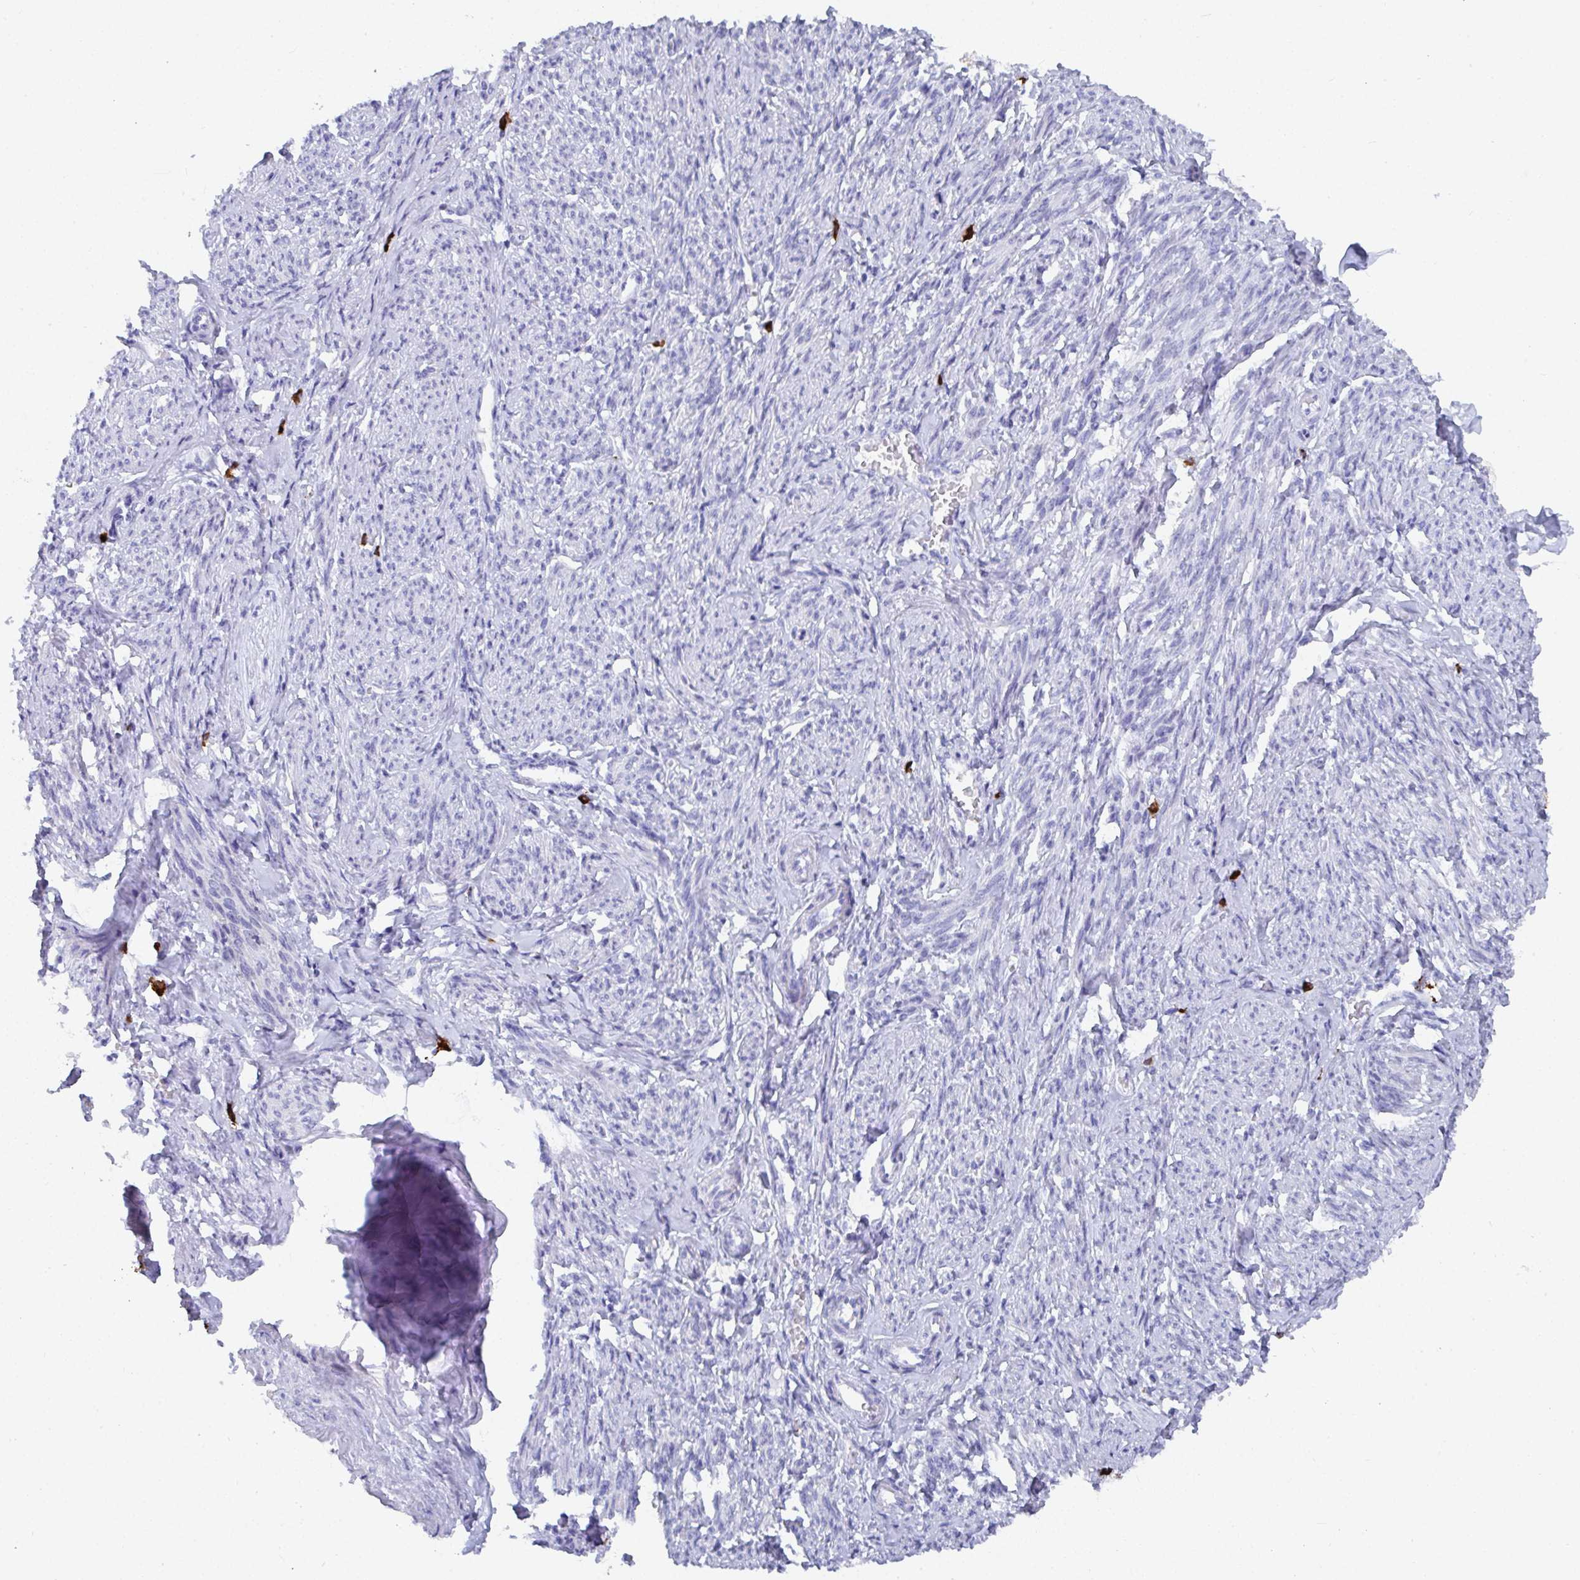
{"staining": {"intensity": "negative", "quantity": "none", "location": "none"}, "tissue": "smooth muscle", "cell_type": "Smooth muscle cells", "image_type": "normal", "snomed": [{"axis": "morphology", "description": "Normal tissue, NOS"}, {"axis": "topography", "description": "Smooth muscle"}], "caption": "An IHC photomicrograph of benign smooth muscle is shown. There is no staining in smooth muscle cells of smooth muscle.", "gene": "GRIA1", "patient": {"sex": "female", "age": 65}}